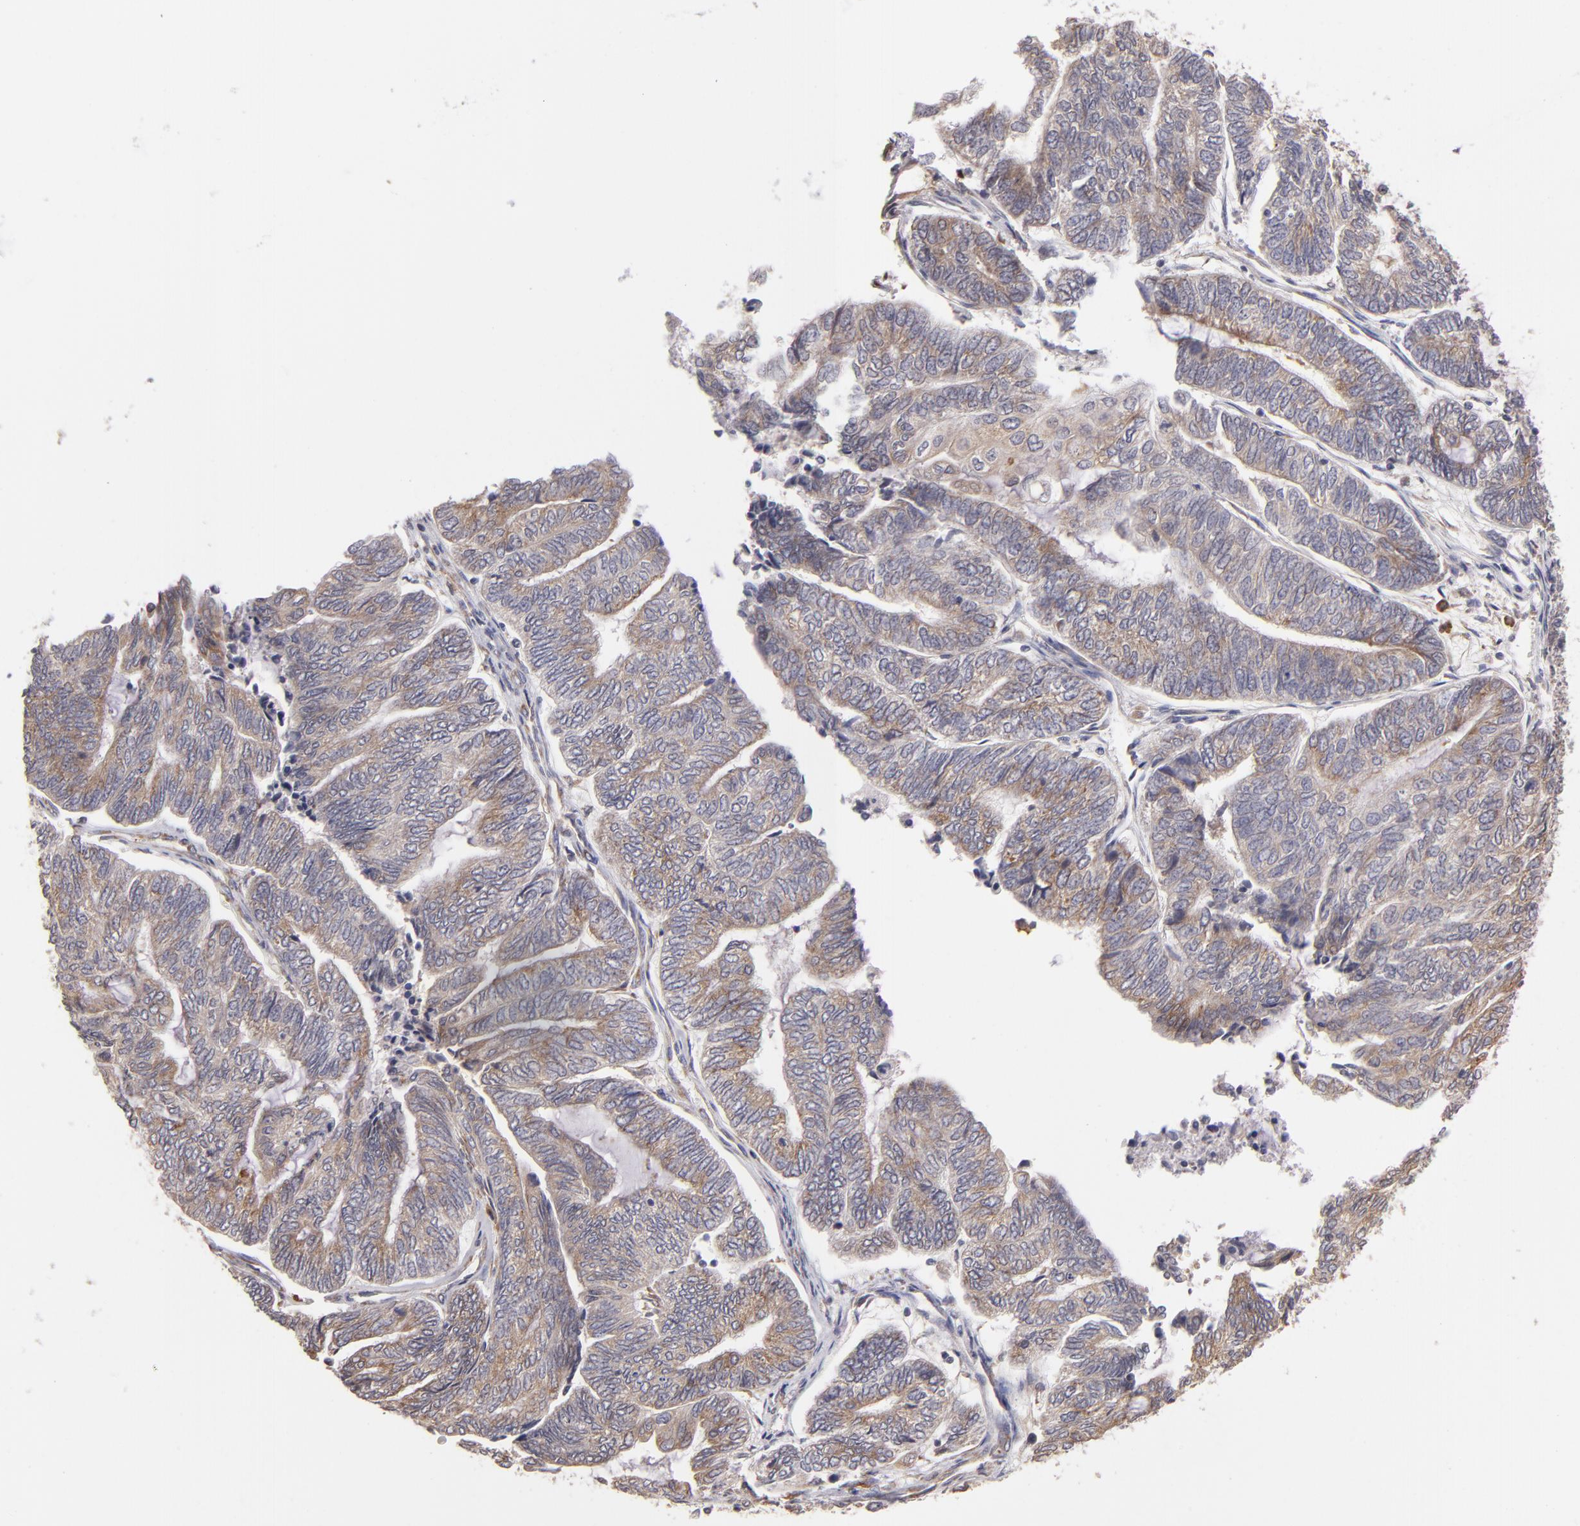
{"staining": {"intensity": "weak", "quantity": ">75%", "location": "cytoplasmic/membranous"}, "tissue": "endometrial cancer", "cell_type": "Tumor cells", "image_type": "cancer", "snomed": [{"axis": "morphology", "description": "Adenocarcinoma, NOS"}, {"axis": "topography", "description": "Uterus"}, {"axis": "topography", "description": "Endometrium"}], "caption": "The histopathology image displays staining of endometrial cancer (adenocarcinoma), revealing weak cytoplasmic/membranous protein expression (brown color) within tumor cells.", "gene": "CASP1", "patient": {"sex": "female", "age": 70}}